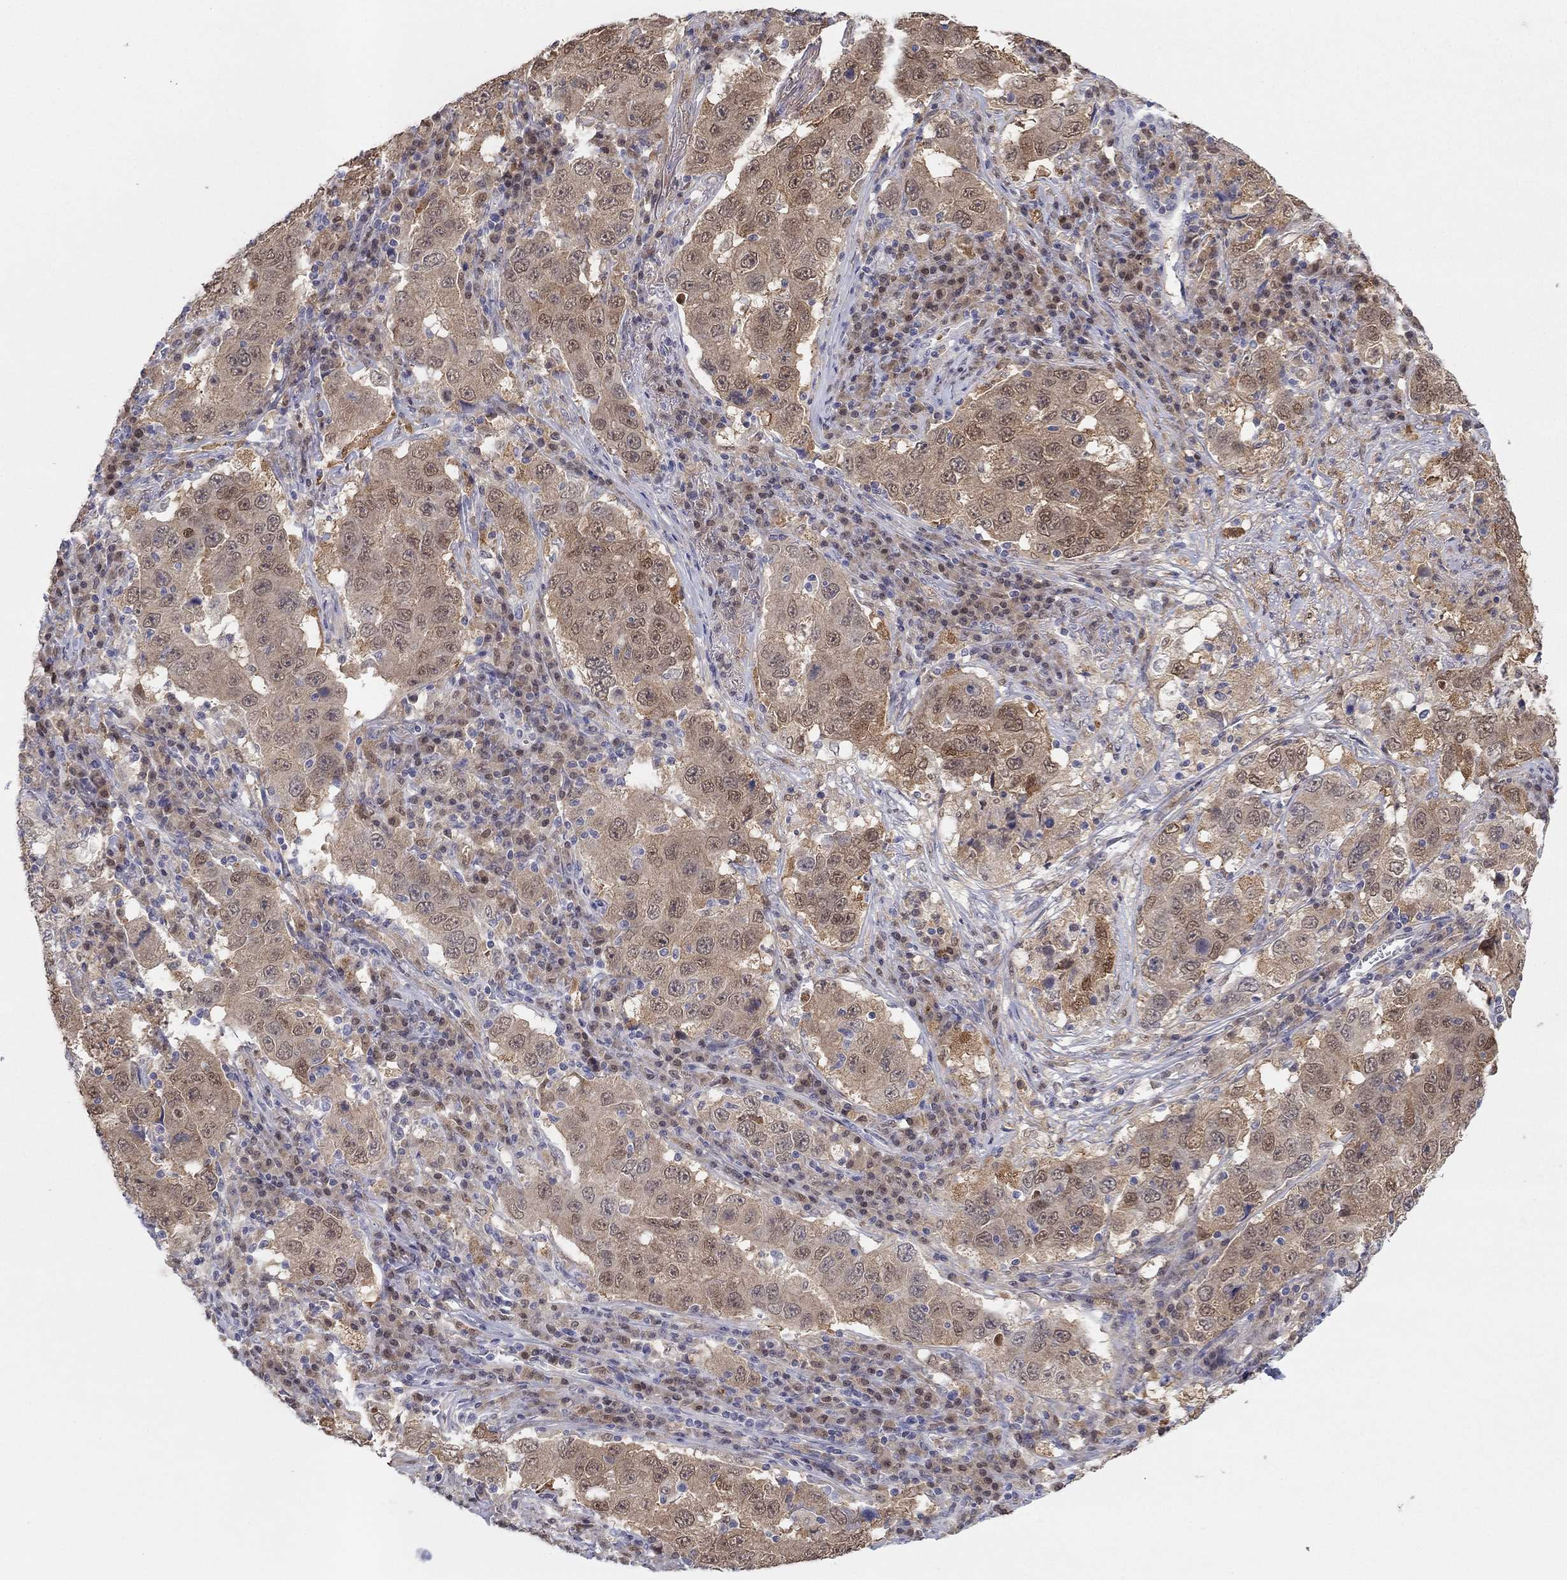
{"staining": {"intensity": "weak", "quantity": ">75%", "location": "cytoplasmic/membranous,nuclear"}, "tissue": "lung cancer", "cell_type": "Tumor cells", "image_type": "cancer", "snomed": [{"axis": "morphology", "description": "Adenocarcinoma, NOS"}, {"axis": "topography", "description": "Lung"}], "caption": "Brown immunohistochemical staining in human lung adenocarcinoma reveals weak cytoplasmic/membranous and nuclear staining in about >75% of tumor cells.", "gene": "PDXK", "patient": {"sex": "male", "age": 73}}